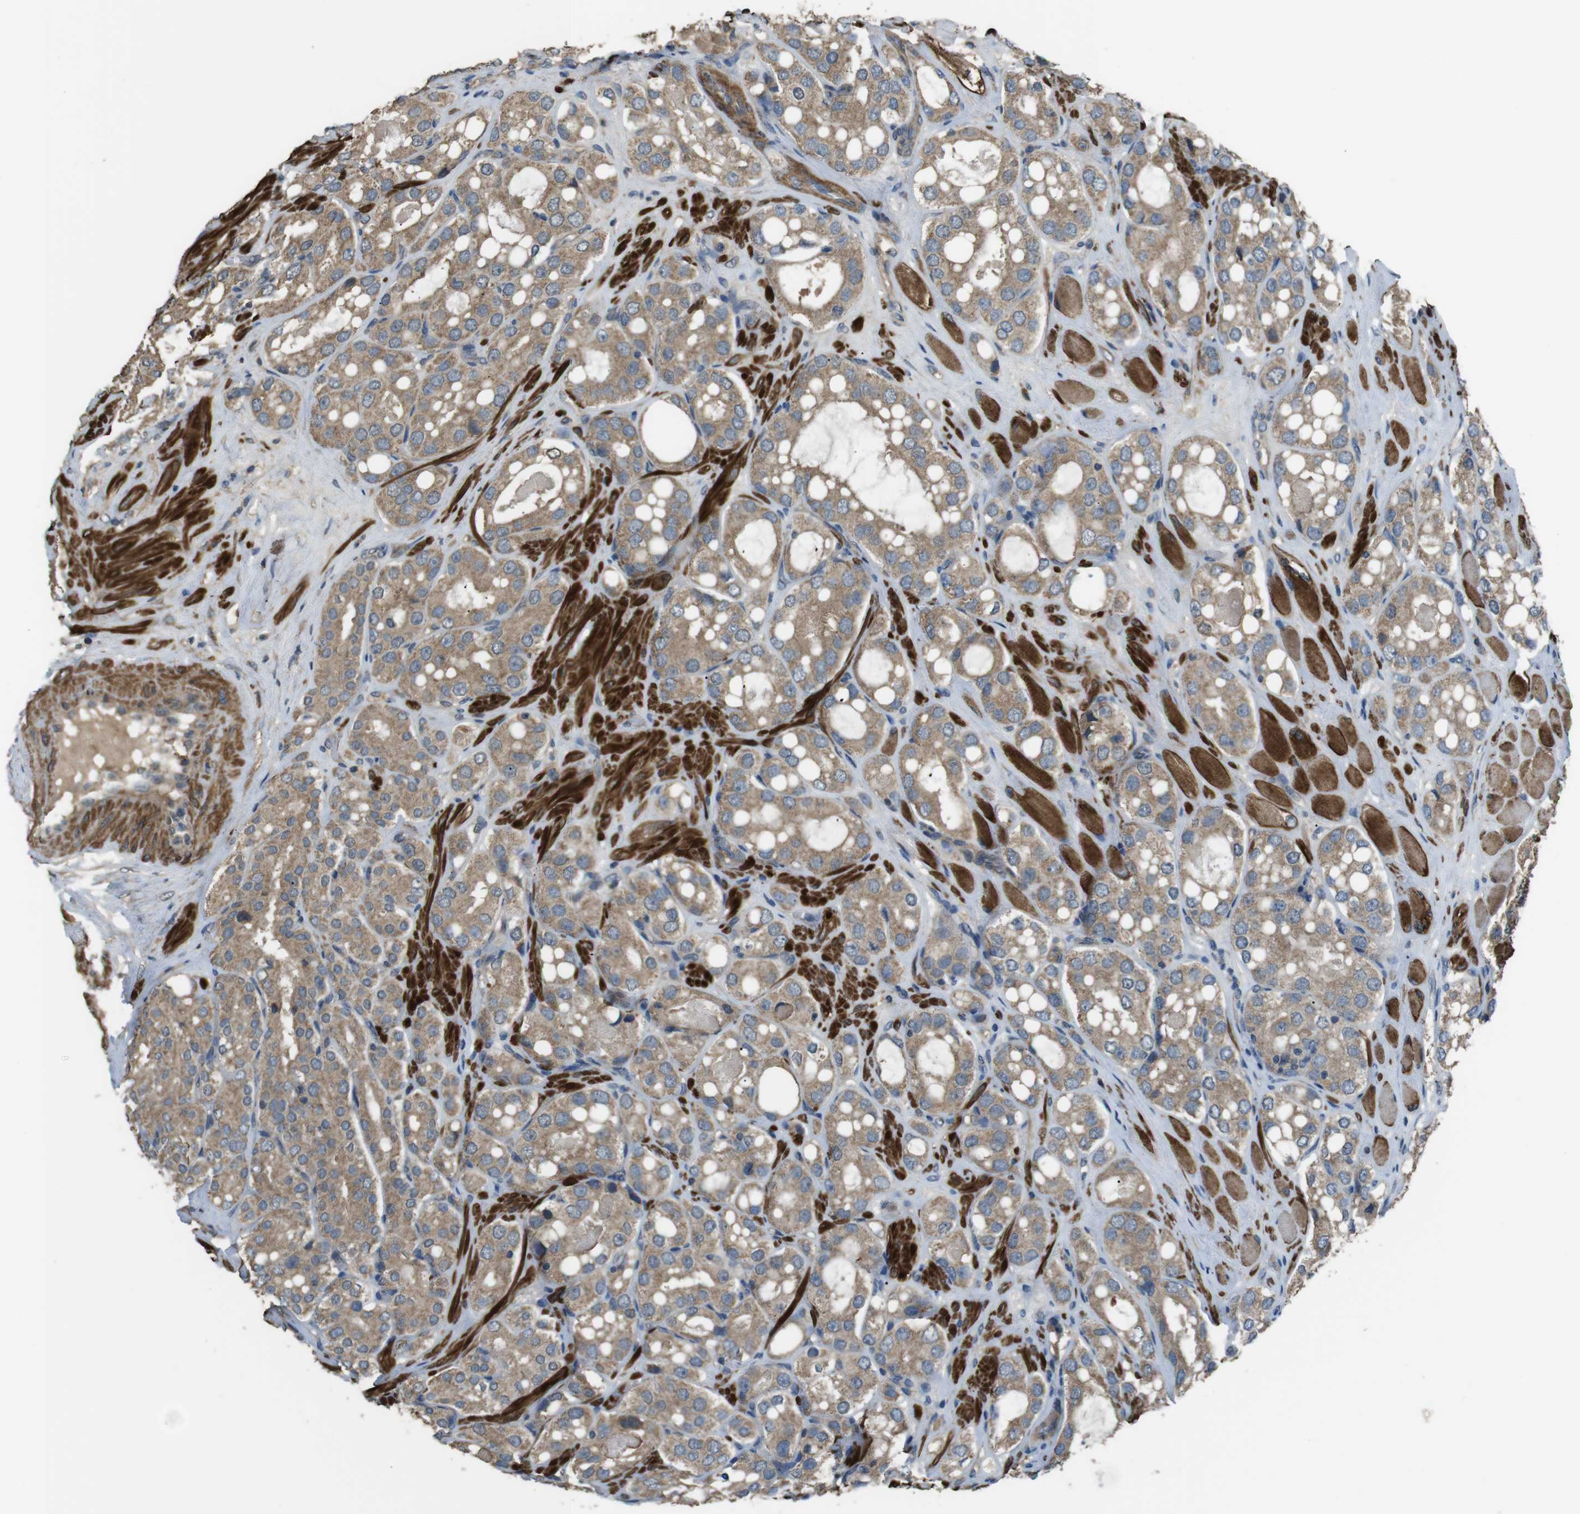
{"staining": {"intensity": "weak", "quantity": ">75%", "location": "cytoplasmic/membranous"}, "tissue": "prostate cancer", "cell_type": "Tumor cells", "image_type": "cancer", "snomed": [{"axis": "morphology", "description": "Adenocarcinoma, High grade"}, {"axis": "topography", "description": "Prostate"}], "caption": "Prostate high-grade adenocarcinoma stained for a protein (brown) shows weak cytoplasmic/membranous positive expression in approximately >75% of tumor cells.", "gene": "FUT2", "patient": {"sex": "male", "age": 65}}